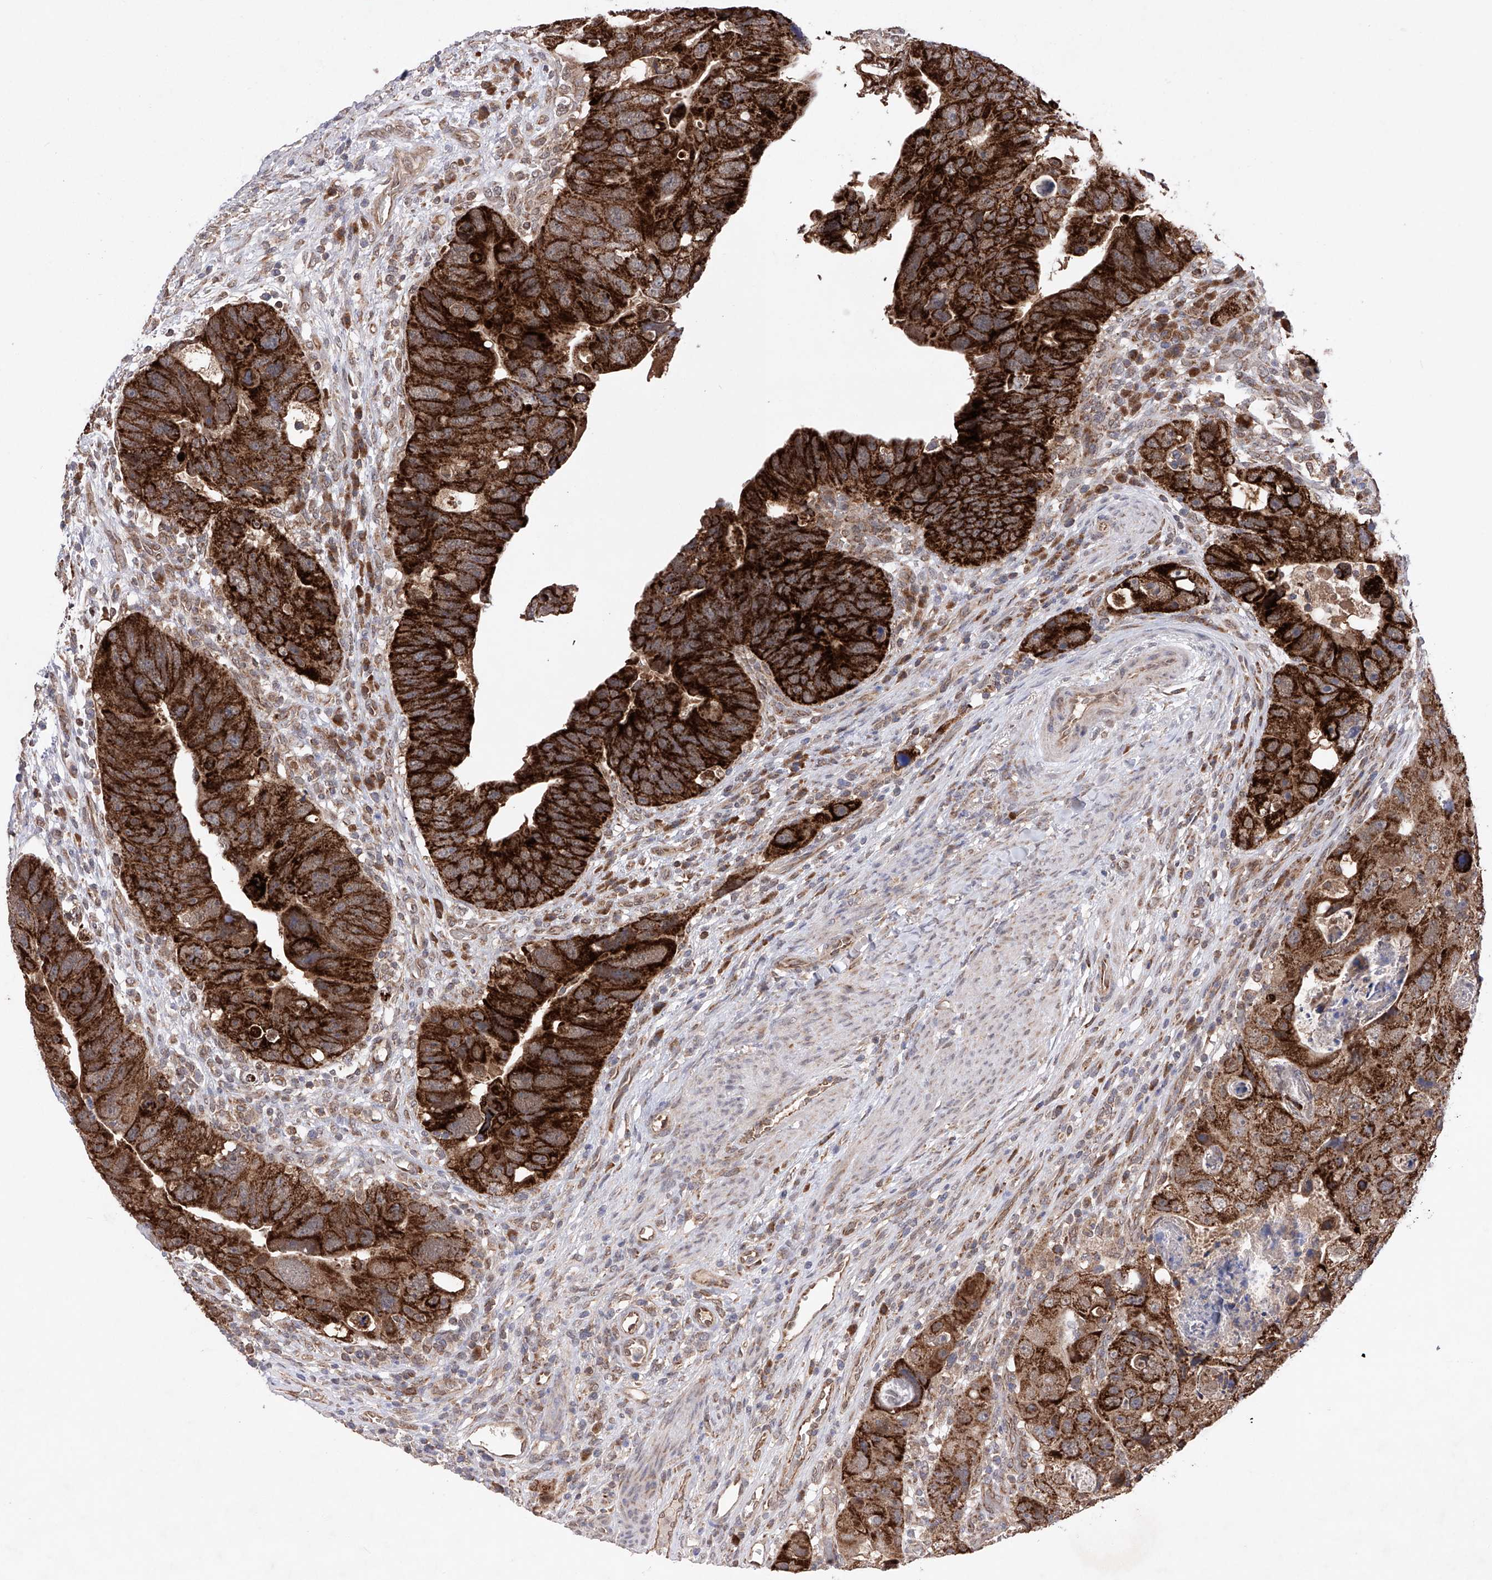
{"staining": {"intensity": "strong", "quantity": ">75%", "location": "cytoplasmic/membranous"}, "tissue": "colorectal cancer", "cell_type": "Tumor cells", "image_type": "cancer", "snomed": [{"axis": "morphology", "description": "Adenocarcinoma, NOS"}, {"axis": "topography", "description": "Rectum"}], "caption": "Human colorectal cancer stained for a protein (brown) reveals strong cytoplasmic/membranous positive staining in approximately >75% of tumor cells.", "gene": "SDHAF4", "patient": {"sex": "male", "age": 59}}